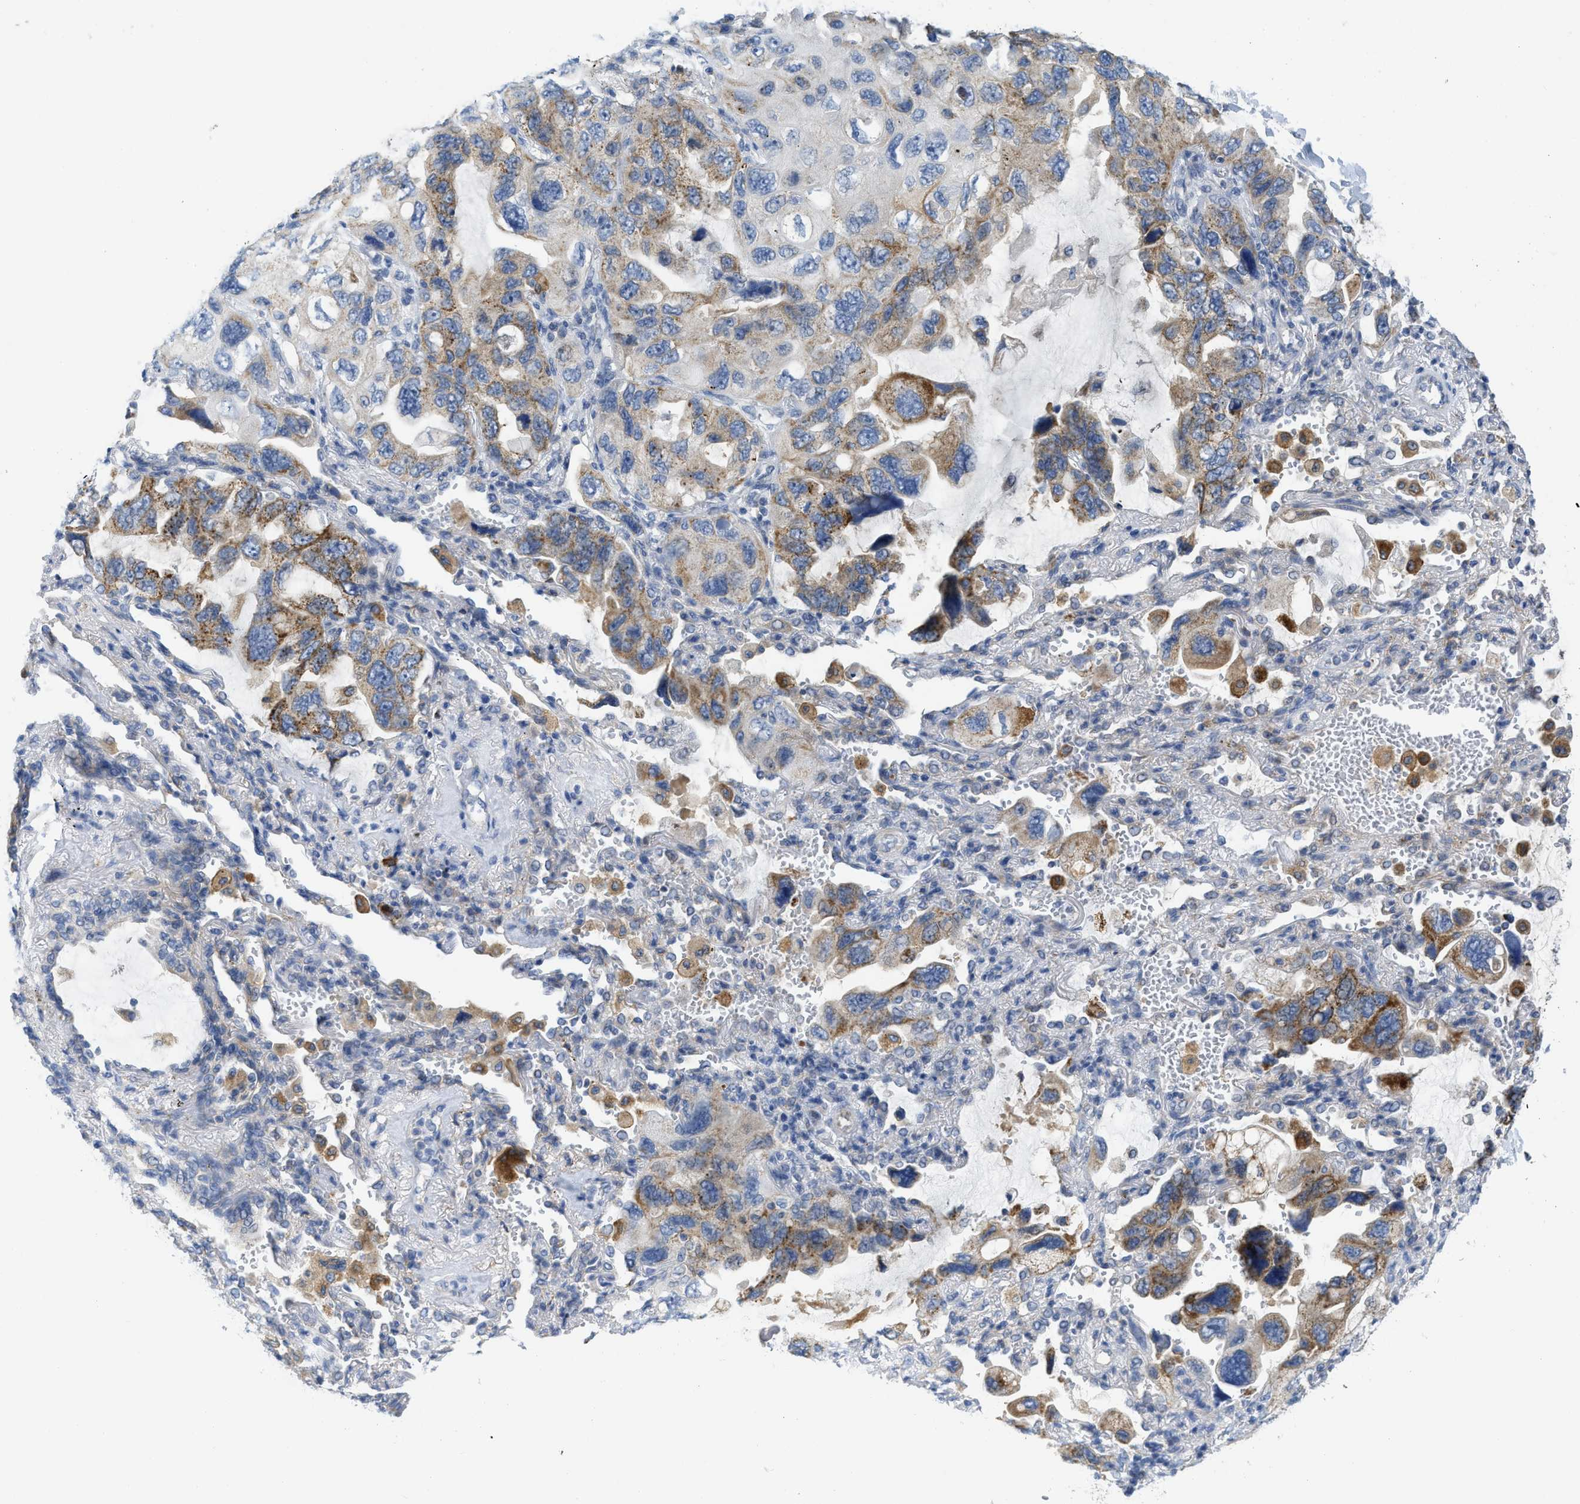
{"staining": {"intensity": "moderate", "quantity": "25%-75%", "location": "cytoplasmic/membranous"}, "tissue": "lung cancer", "cell_type": "Tumor cells", "image_type": "cancer", "snomed": [{"axis": "morphology", "description": "Squamous cell carcinoma, NOS"}, {"axis": "topography", "description": "Lung"}], "caption": "Protein expression analysis of lung squamous cell carcinoma exhibits moderate cytoplasmic/membranous staining in about 25%-75% of tumor cells. (DAB IHC, brown staining for protein, blue staining for nuclei).", "gene": "GATD3", "patient": {"sex": "female", "age": 73}}